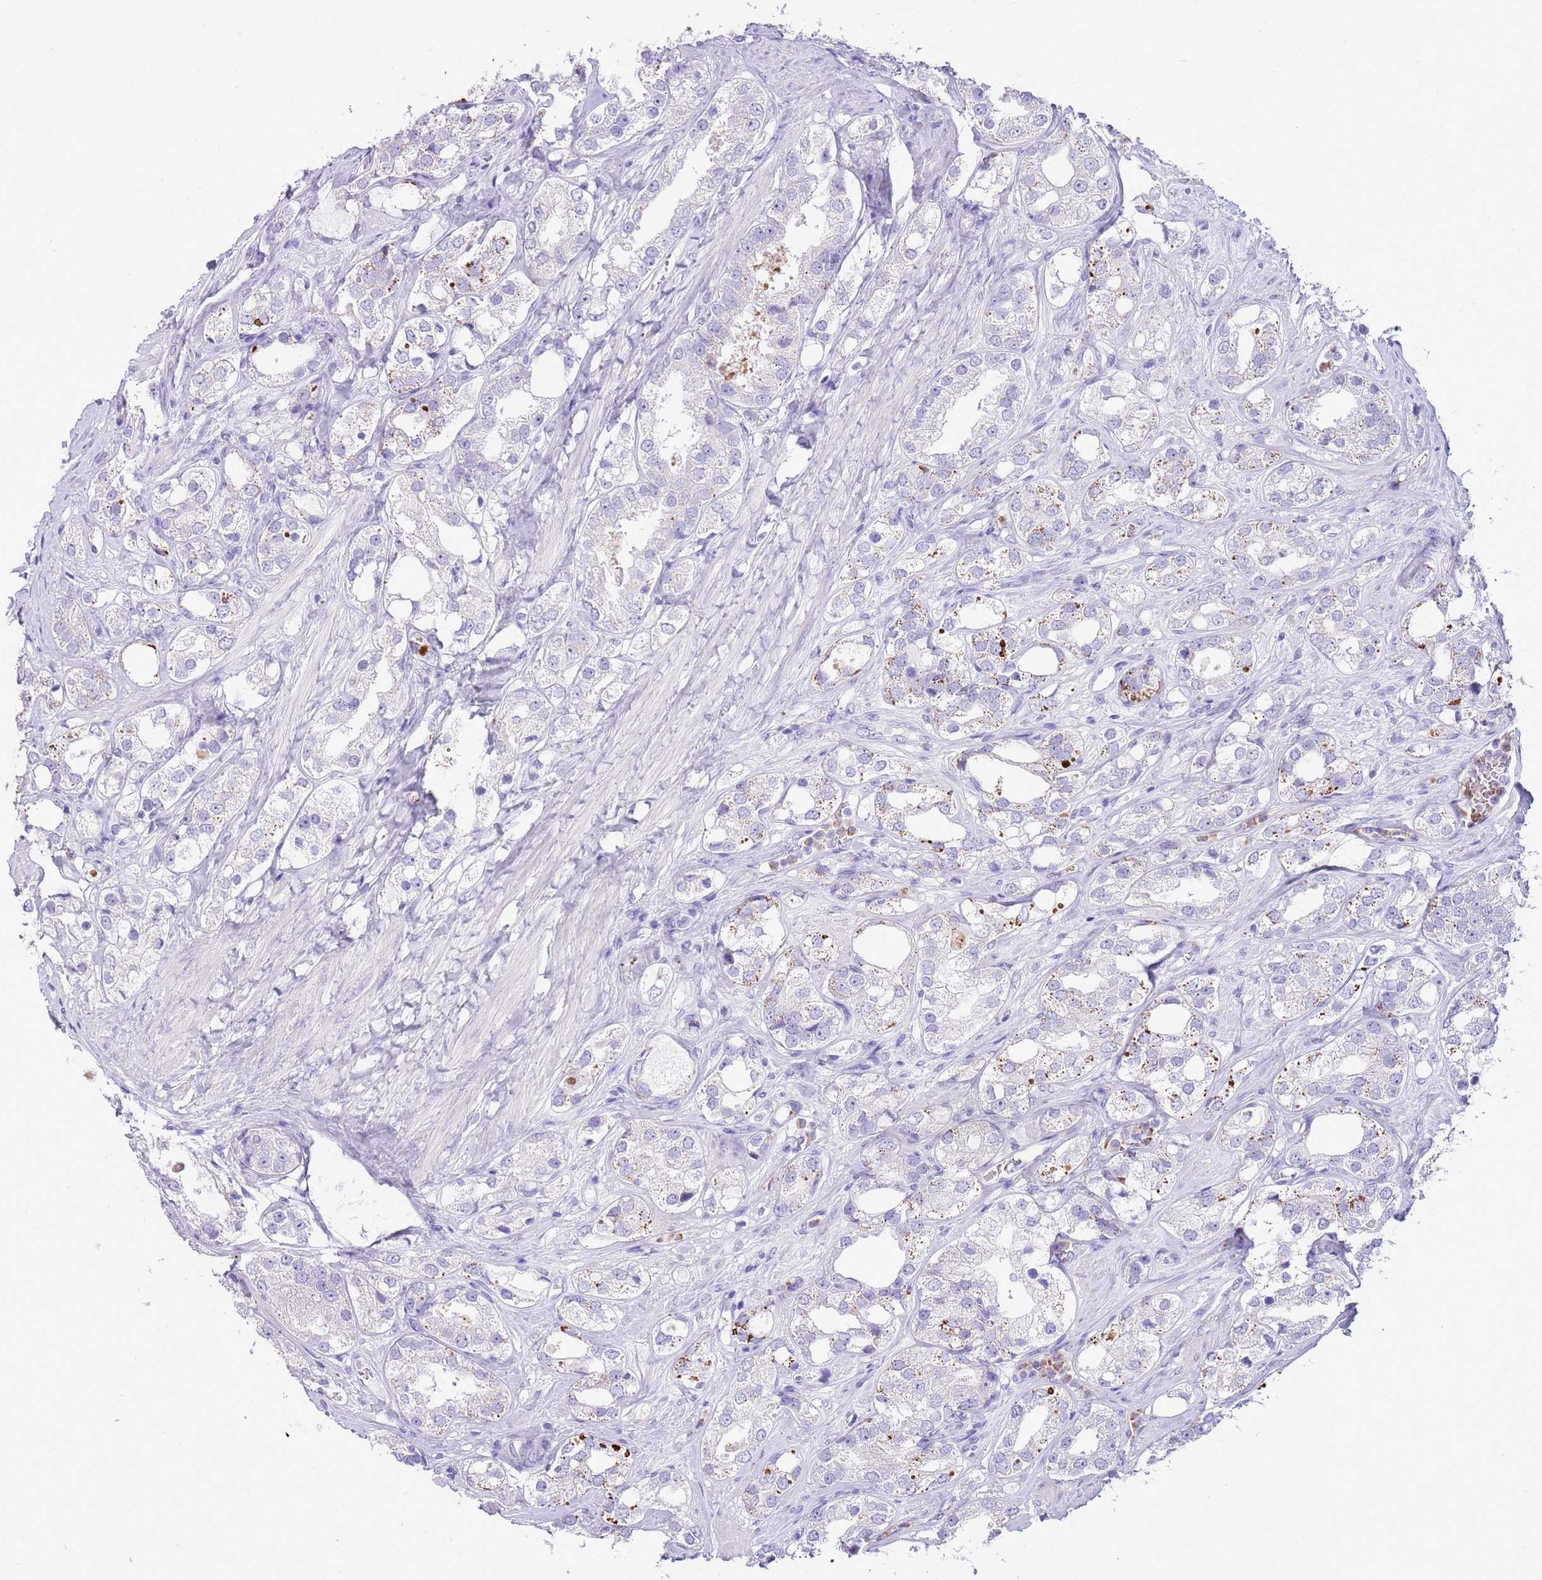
{"staining": {"intensity": "negative", "quantity": "none", "location": "none"}, "tissue": "prostate cancer", "cell_type": "Tumor cells", "image_type": "cancer", "snomed": [{"axis": "morphology", "description": "Adenocarcinoma, NOS"}, {"axis": "topography", "description": "Prostate"}], "caption": "Photomicrograph shows no protein positivity in tumor cells of prostate cancer (adenocarcinoma) tissue.", "gene": "OR2Z1", "patient": {"sex": "male", "age": 79}}